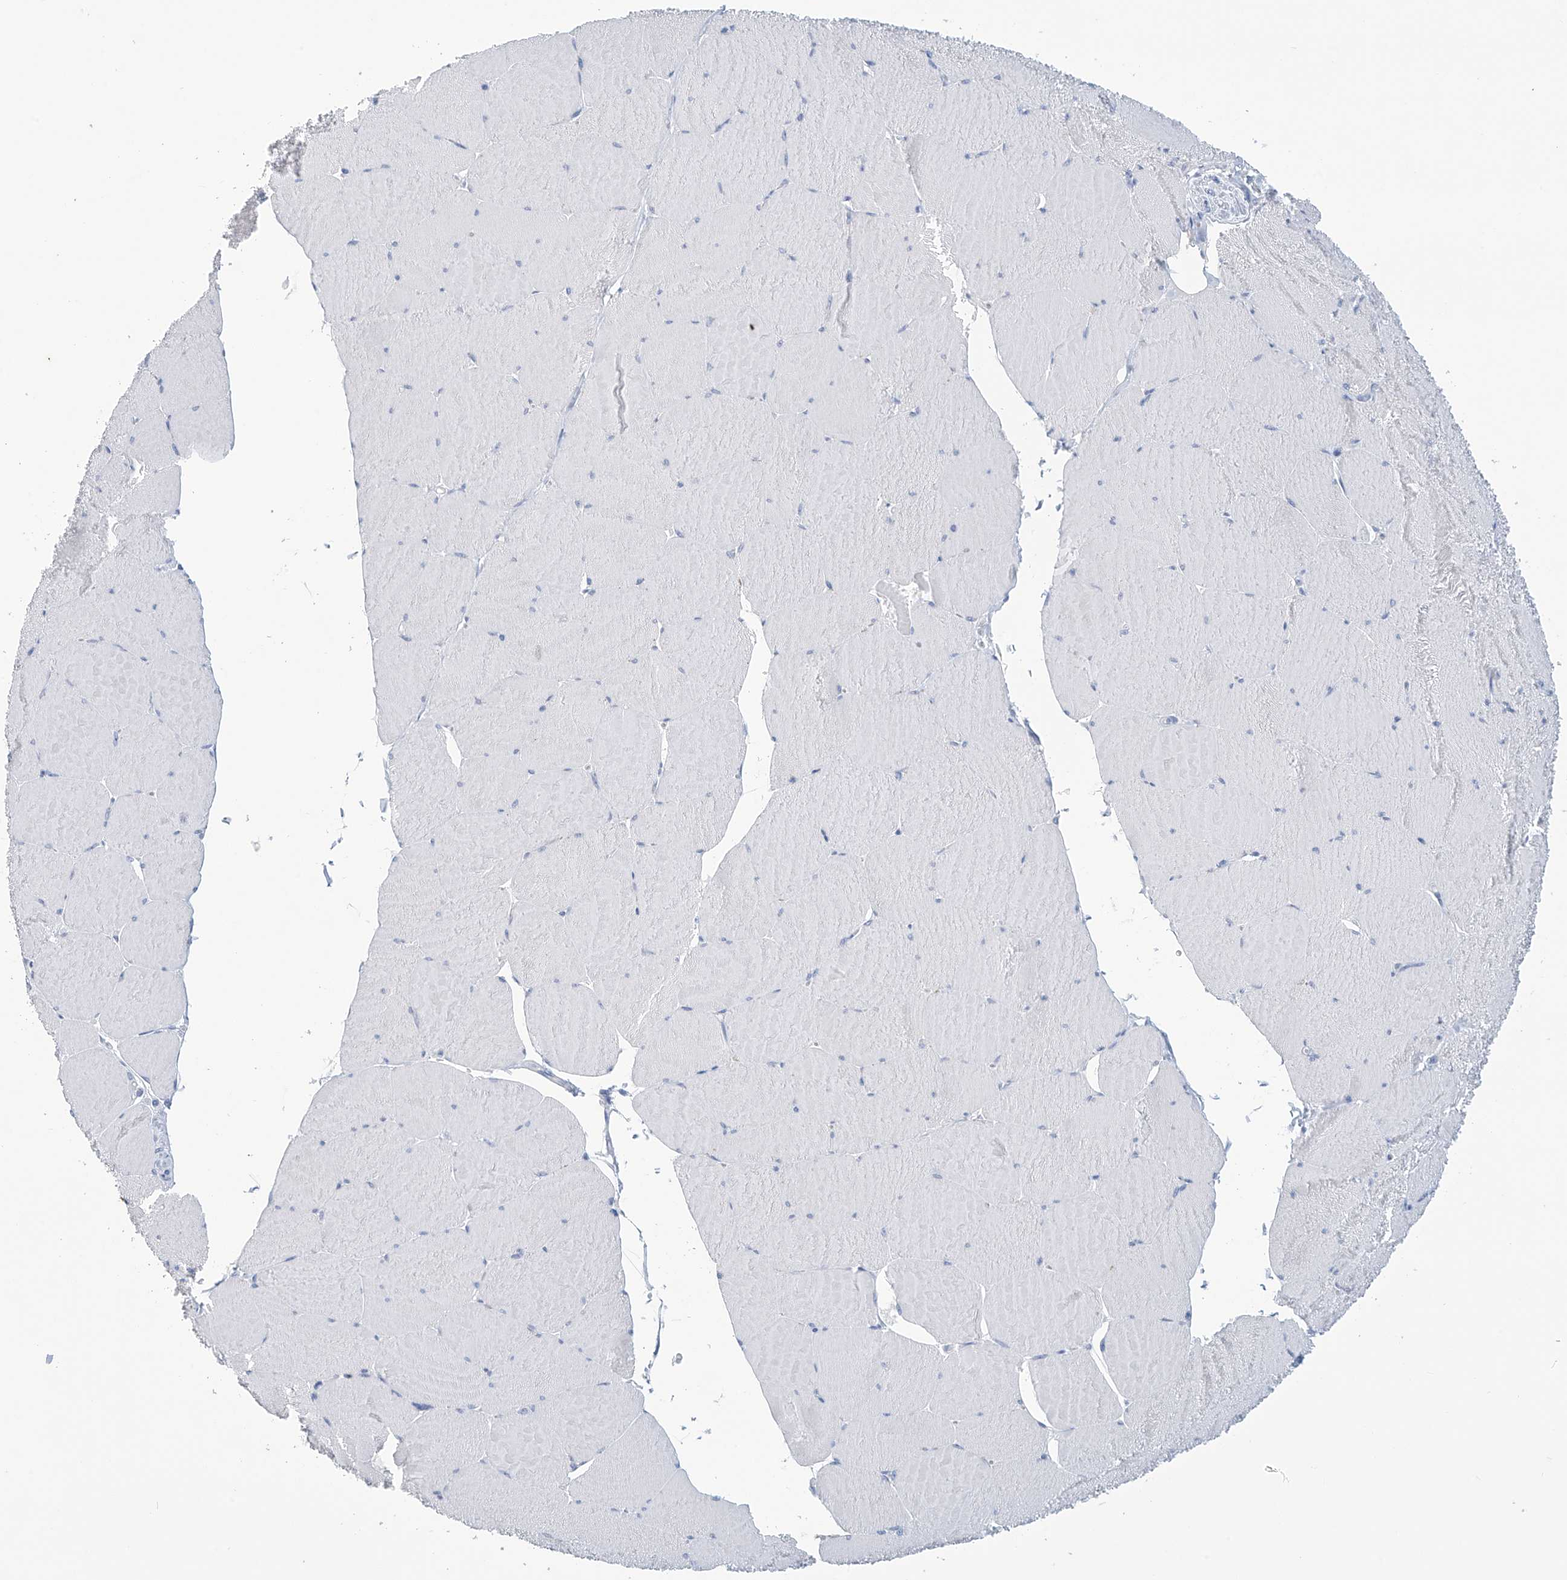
{"staining": {"intensity": "negative", "quantity": "none", "location": "none"}, "tissue": "skeletal muscle", "cell_type": "Myocytes", "image_type": "normal", "snomed": [{"axis": "morphology", "description": "Normal tissue, NOS"}, {"axis": "topography", "description": "Skeletal muscle"}, {"axis": "topography", "description": "Head-Neck"}], "caption": "A histopathology image of human skeletal muscle is negative for staining in myocytes. (DAB (3,3'-diaminobenzidine) immunohistochemistry, high magnification).", "gene": "DSP", "patient": {"sex": "male", "age": 66}}